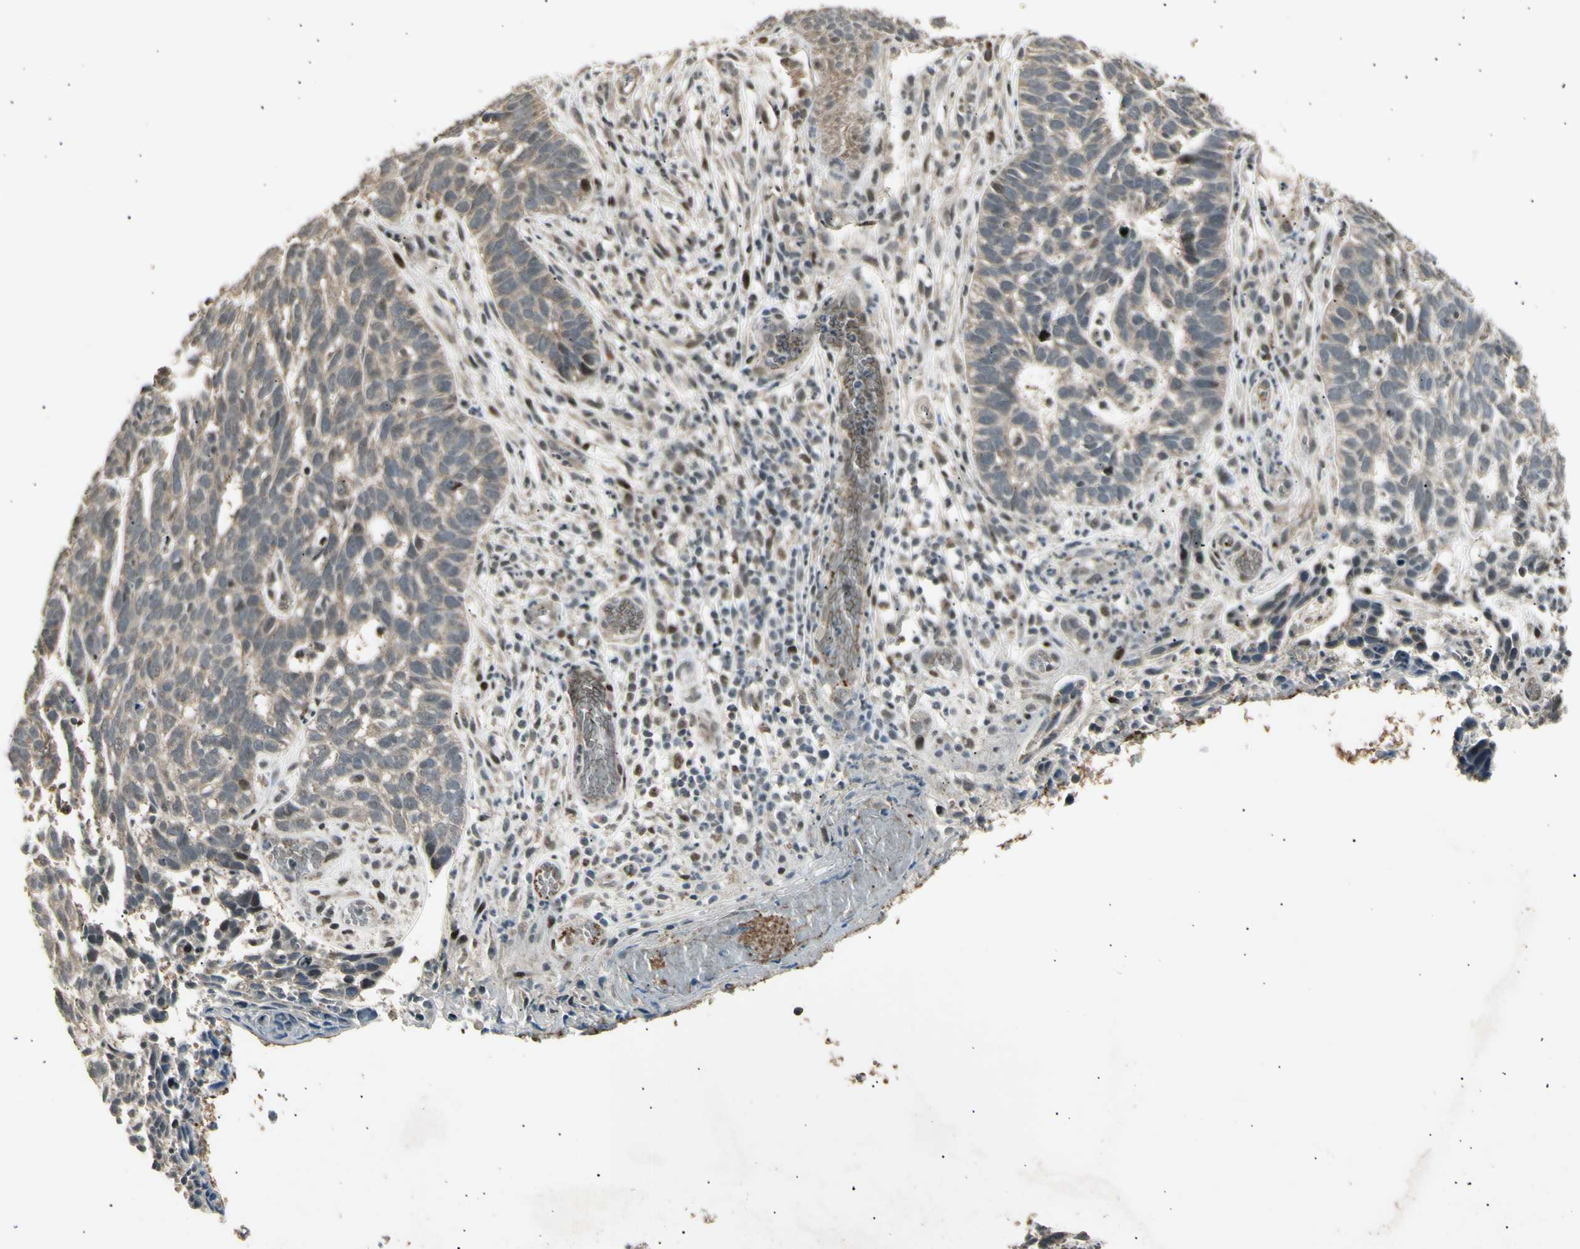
{"staining": {"intensity": "weak", "quantity": ">75%", "location": "cytoplasmic/membranous"}, "tissue": "skin cancer", "cell_type": "Tumor cells", "image_type": "cancer", "snomed": [{"axis": "morphology", "description": "Basal cell carcinoma"}, {"axis": "topography", "description": "Skin"}], "caption": "The immunohistochemical stain highlights weak cytoplasmic/membranous expression in tumor cells of skin cancer tissue.", "gene": "NUAK2", "patient": {"sex": "male", "age": 87}}